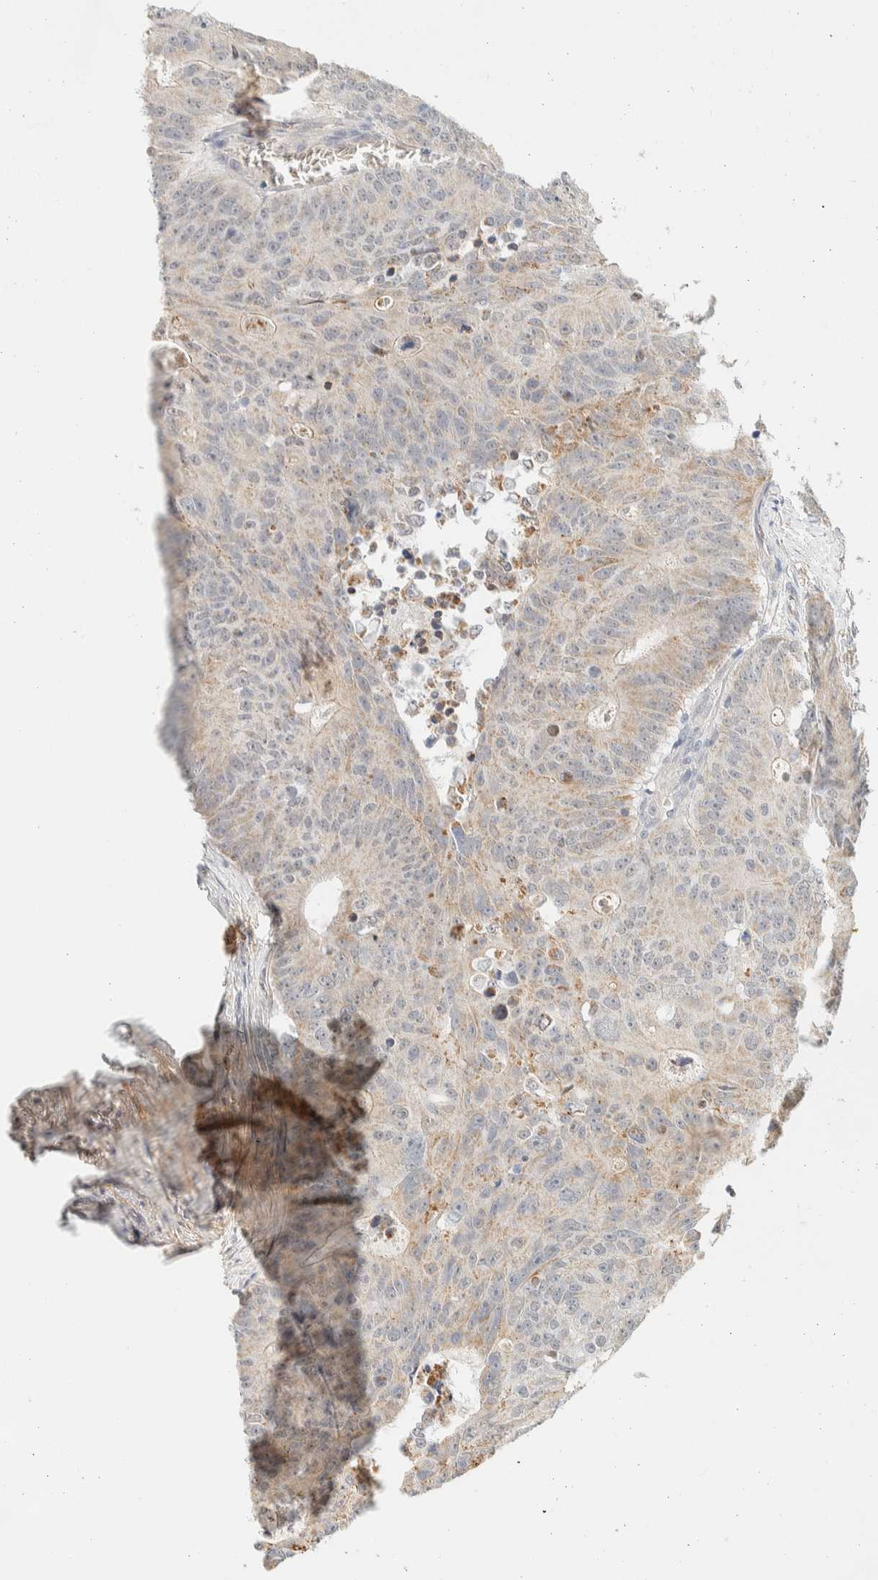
{"staining": {"intensity": "weak", "quantity": "25%-75%", "location": "cytoplasmic/membranous"}, "tissue": "colorectal cancer", "cell_type": "Tumor cells", "image_type": "cancer", "snomed": [{"axis": "morphology", "description": "Adenocarcinoma, NOS"}, {"axis": "topography", "description": "Colon"}], "caption": "This image demonstrates IHC staining of colorectal cancer, with low weak cytoplasmic/membranous expression in about 25%-75% of tumor cells.", "gene": "TNK1", "patient": {"sex": "male", "age": 87}}